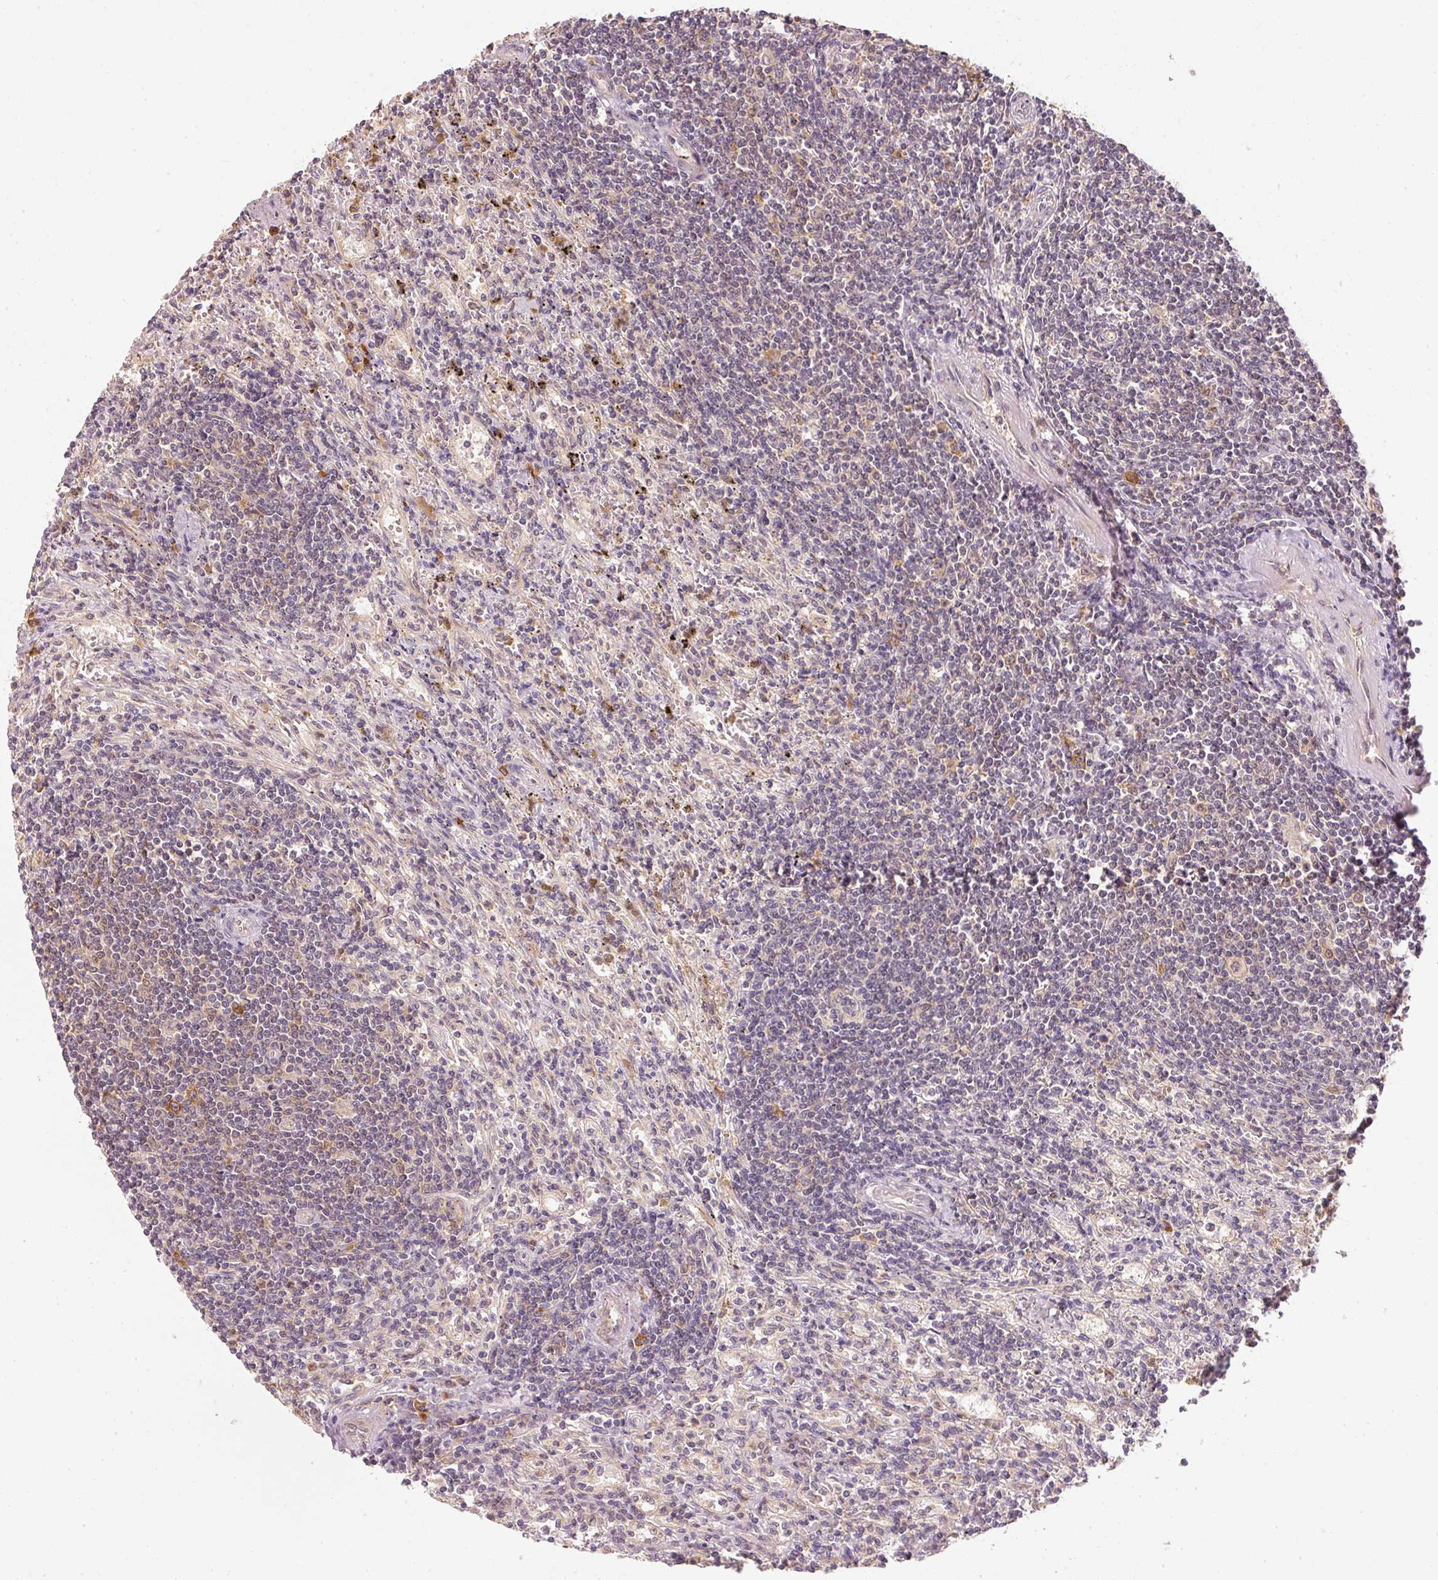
{"staining": {"intensity": "negative", "quantity": "none", "location": "none"}, "tissue": "lymphoma", "cell_type": "Tumor cells", "image_type": "cancer", "snomed": [{"axis": "morphology", "description": "Malignant lymphoma, non-Hodgkin's type, Low grade"}, {"axis": "topography", "description": "Spleen"}], "caption": "A high-resolution micrograph shows IHC staining of low-grade malignant lymphoma, non-Hodgkin's type, which displays no significant staining in tumor cells. (DAB (3,3'-diaminobenzidine) IHC visualized using brightfield microscopy, high magnification).", "gene": "EEF1A2", "patient": {"sex": "male", "age": 76}}